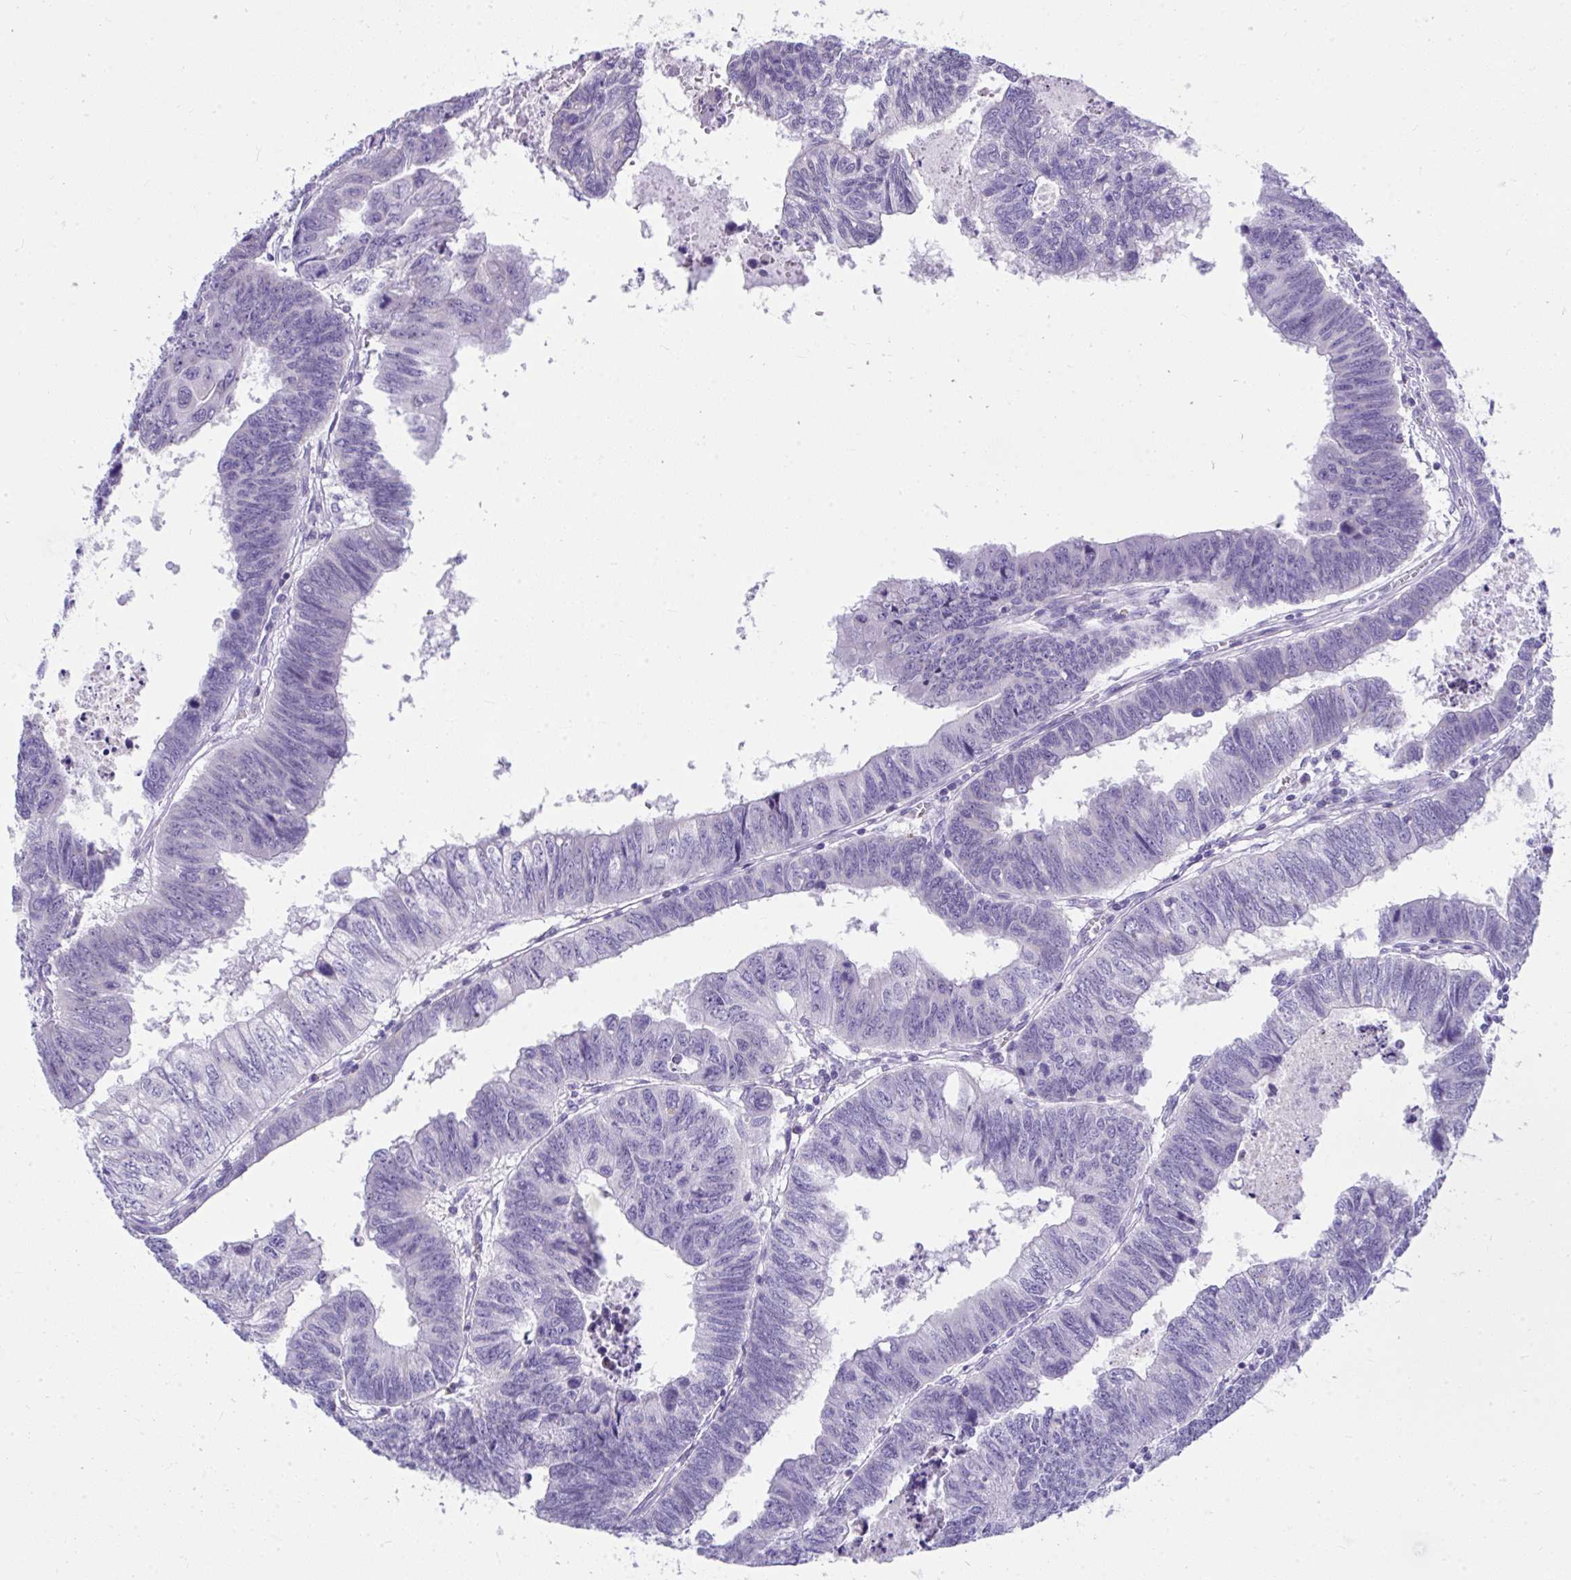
{"staining": {"intensity": "negative", "quantity": "none", "location": "none"}, "tissue": "colorectal cancer", "cell_type": "Tumor cells", "image_type": "cancer", "snomed": [{"axis": "morphology", "description": "Adenocarcinoma, NOS"}, {"axis": "topography", "description": "Colon"}], "caption": "Colorectal cancer (adenocarcinoma) stained for a protein using immunohistochemistry (IHC) displays no staining tumor cells.", "gene": "ISL1", "patient": {"sex": "male", "age": 62}}